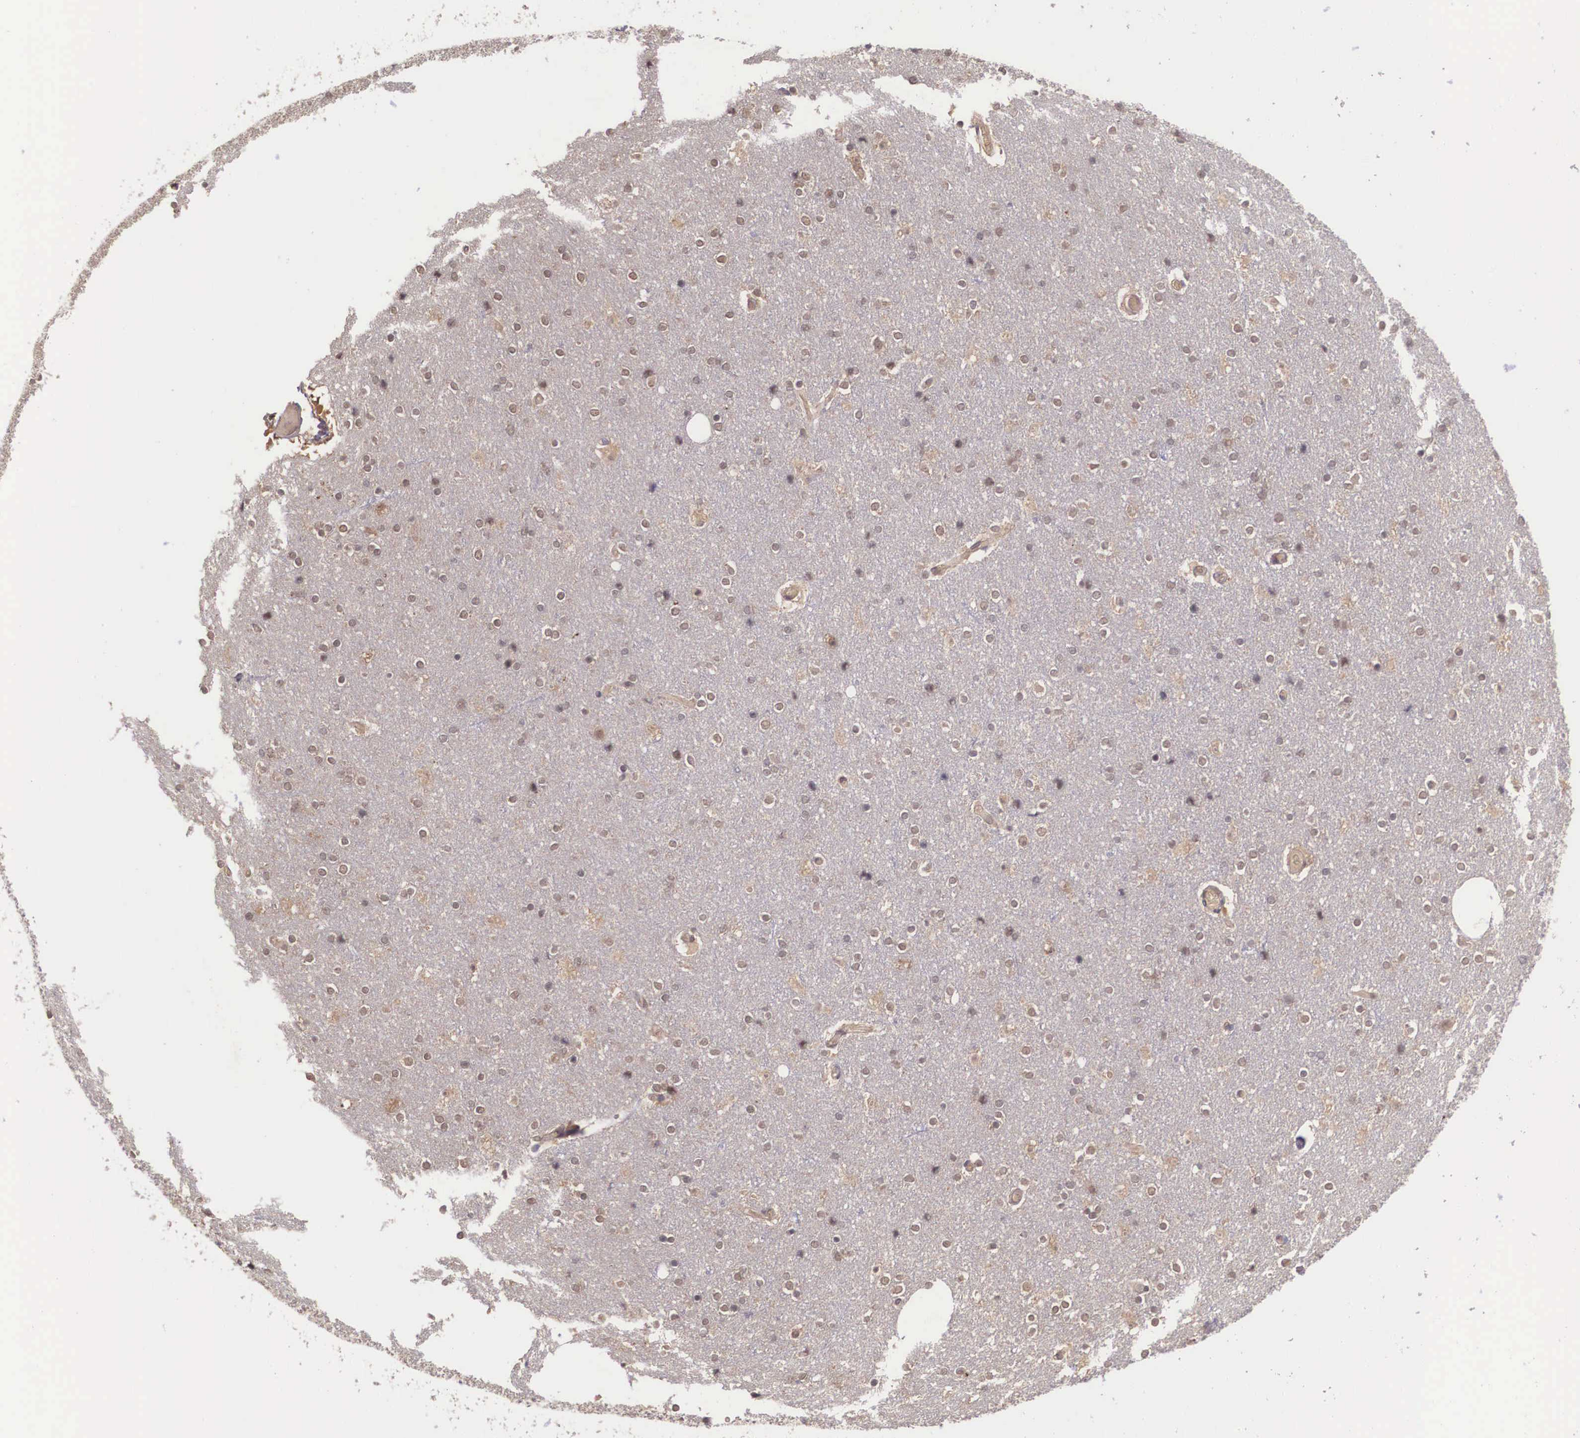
{"staining": {"intensity": "weak", "quantity": ">75%", "location": "cytoplasmic/membranous,nuclear"}, "tissue": "cerebral cortex", "cell_type": "Endothelial cells", "image_type": "normal", "snomed": [{"axis": "morphology", "description": "Normal tissue, NOS"}, {"axis": "topography", "description": "Cerebral cortex"}], "caption": "An IHC micrograph of normal tissue is shown. Protein staining in brown labels weak cytoplasmic/membranous,nuclear positivity in cerebral cortex within endothelial cells.", "gene": "VASH1", "patient": {"sex": "female", "age": 54}}